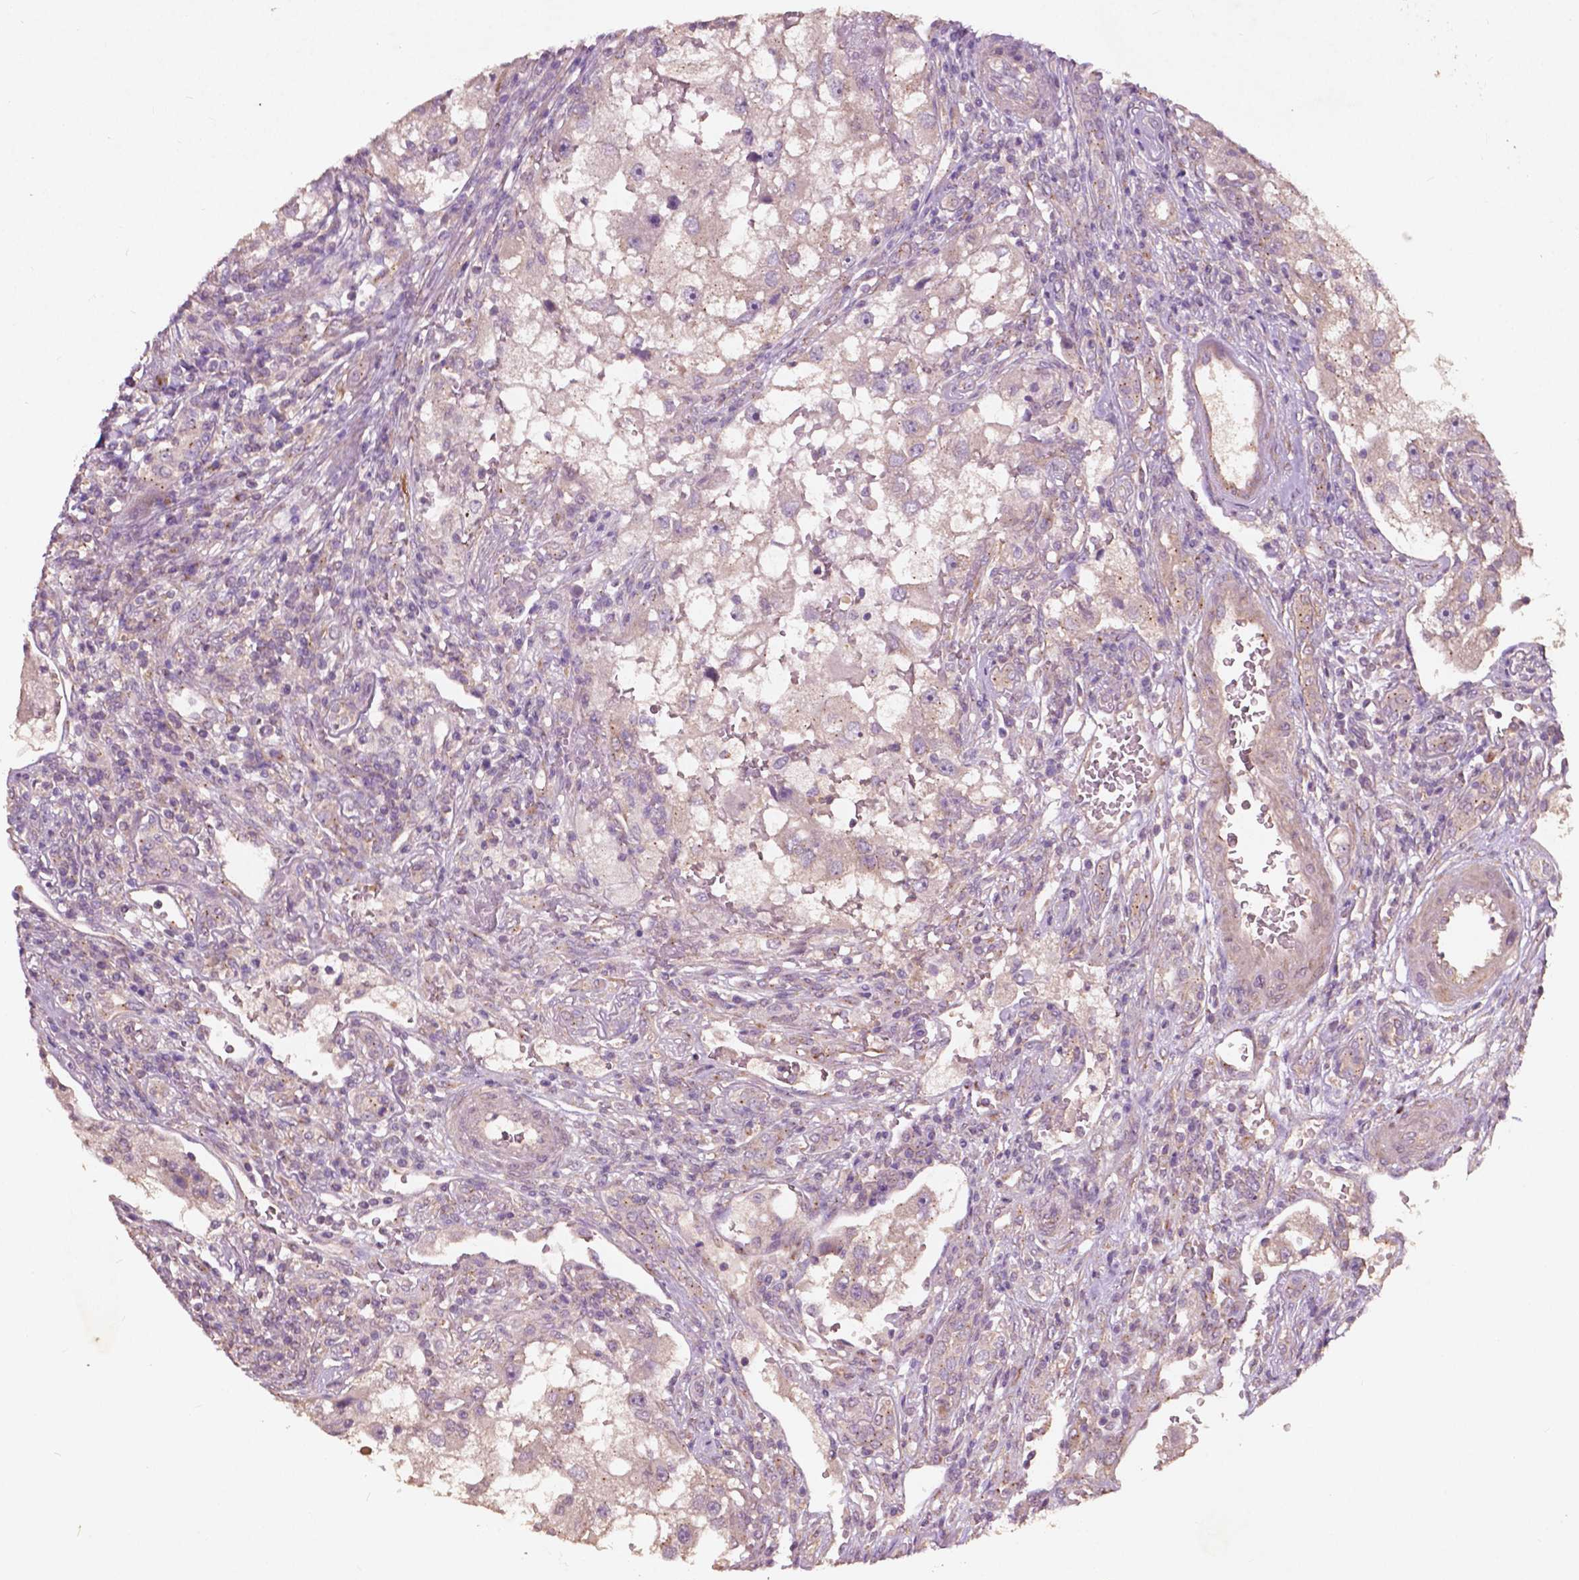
{"staining": {"intensity": "weak", "quantity": "25%-75%", "location": "cytoplasmic/membranous"}, "tissue": "renal cancer", "cell_type": "Tumor cells", "image_type": "cancer", "snomed": [{"axis": "morphology", "description": "Adenocarcinoma, NOS"}, {"axis": "topography", "description": "Kidney"}], "caption": "Brown immunohistochemical staining in human renal cancer (adenocarcinoma) exhibits weak cytoplasmic/membranous expression in about 25%-75% of tumor cells.", "gene": "CHPT1", "patient": {"sex": "male", "age": 63}}